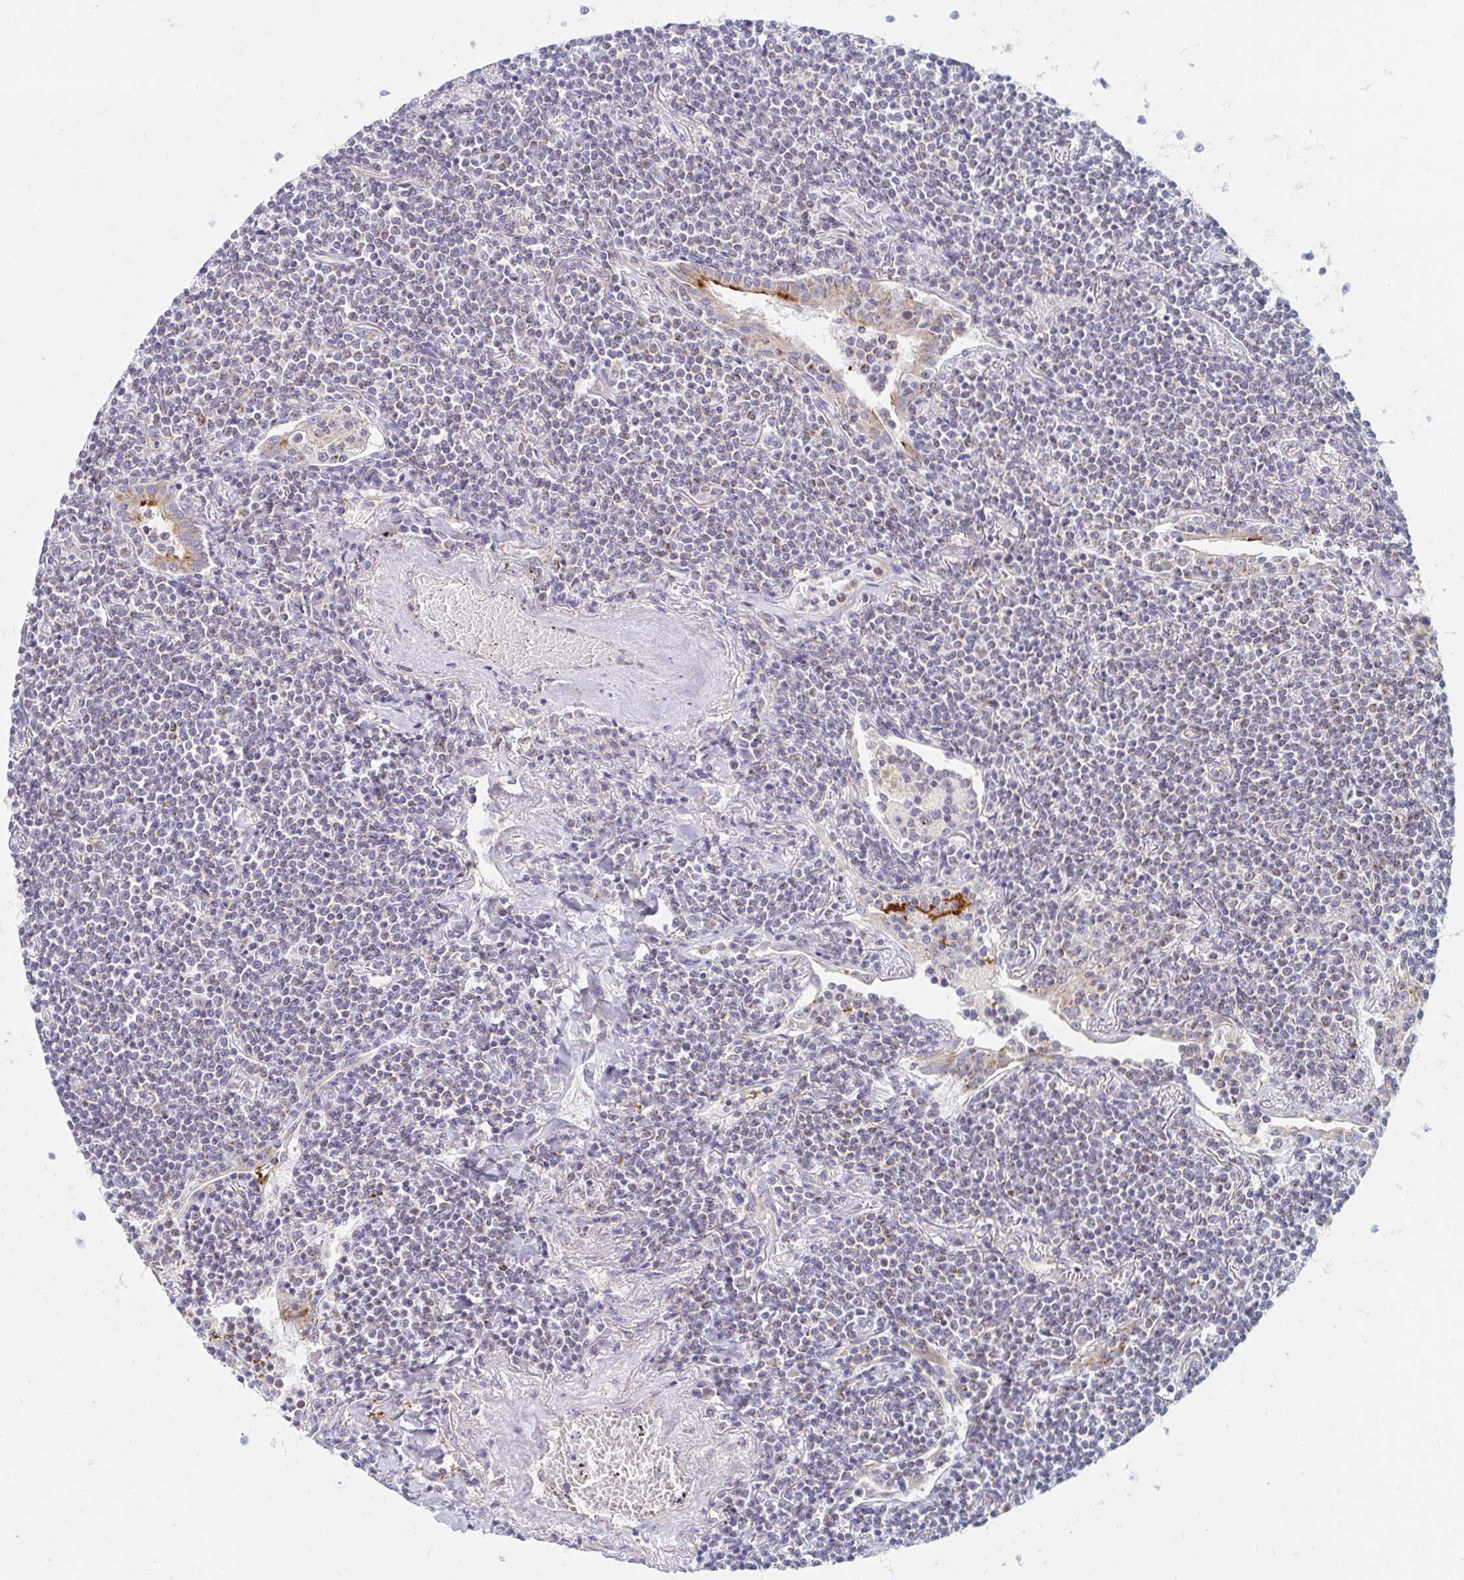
{"staining": {"intensity": "negative", "quantity": "none", "location": "none"}, "tissue": "lymphoma", "cell_type": "Tumor cells", "image_type": "cancer", "snomed": [{"axis": "morphology", "description": "Malignant lymphoma, non-Hodgkin's type, Low grade"}, {"axis": "topography", "description": "Lung"}], "caption": "IHC photomicrograph of neoplastic tissue: lymphoma stained with DAB (3,3'-diaminobenzidine) displays no significant protein staining in tumor cells.", "gene": "MAVS", "patient": {"sex": "female", "age": 71}}